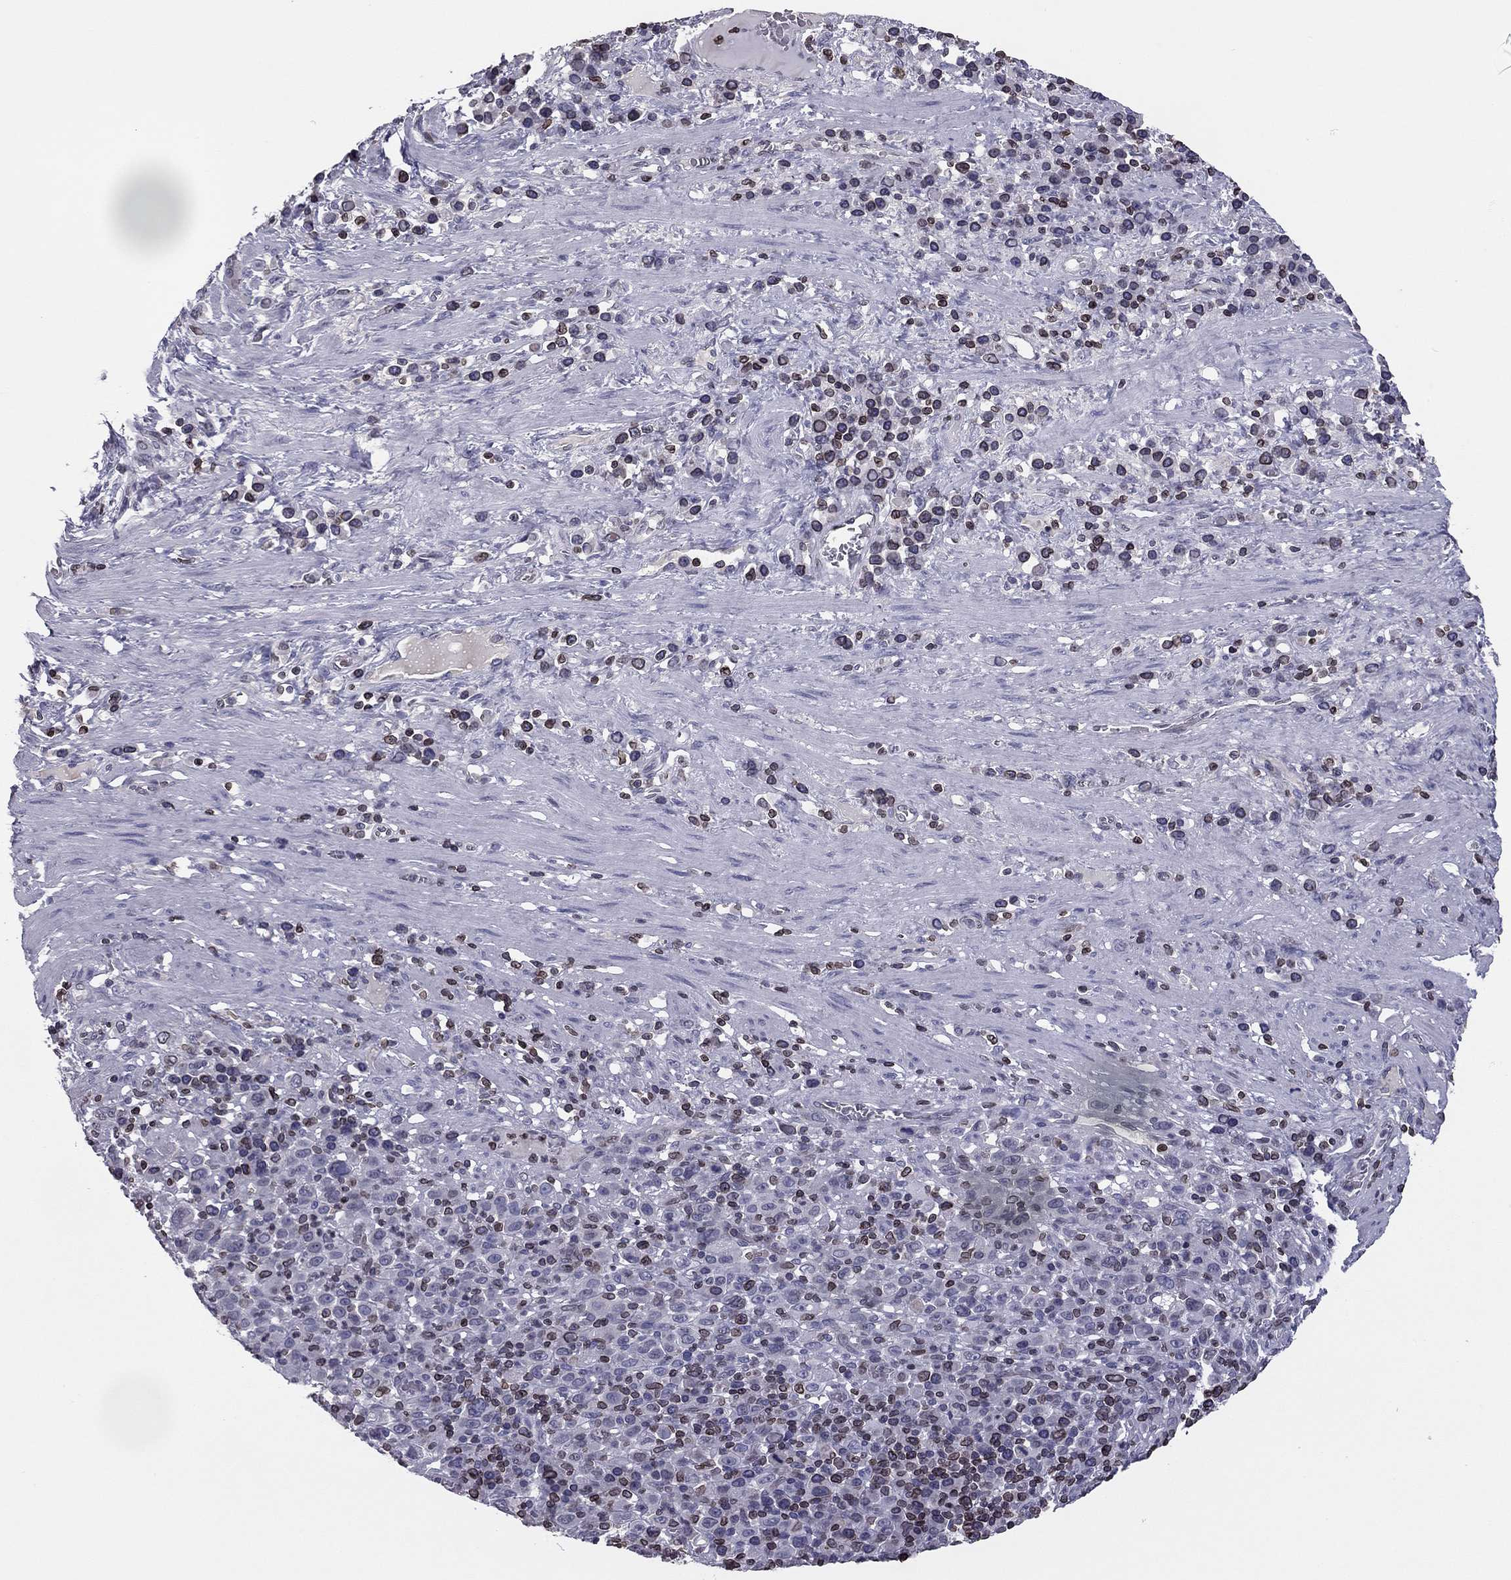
{"staining": {"intensity": "negative", "quantity": "none", "location": "none"}, "tissue": "stomach cancer", "cell_type": "Tumor cells", "image_type": "cancer", "snomed": [{"axis": "morphology", "description": "Adenocarcinoma, NOS"}, {"axis": "topography", "description": "Stomach, upper"}], "caption": "IHC image of neoplastic tissue: stomach cancer stained with DAB (3,3'-diaminobenzidine) shows no significant protein staining in tumor cells.", "gene": "ESPL1", "patient": {"sex": "male", "age": 75}}